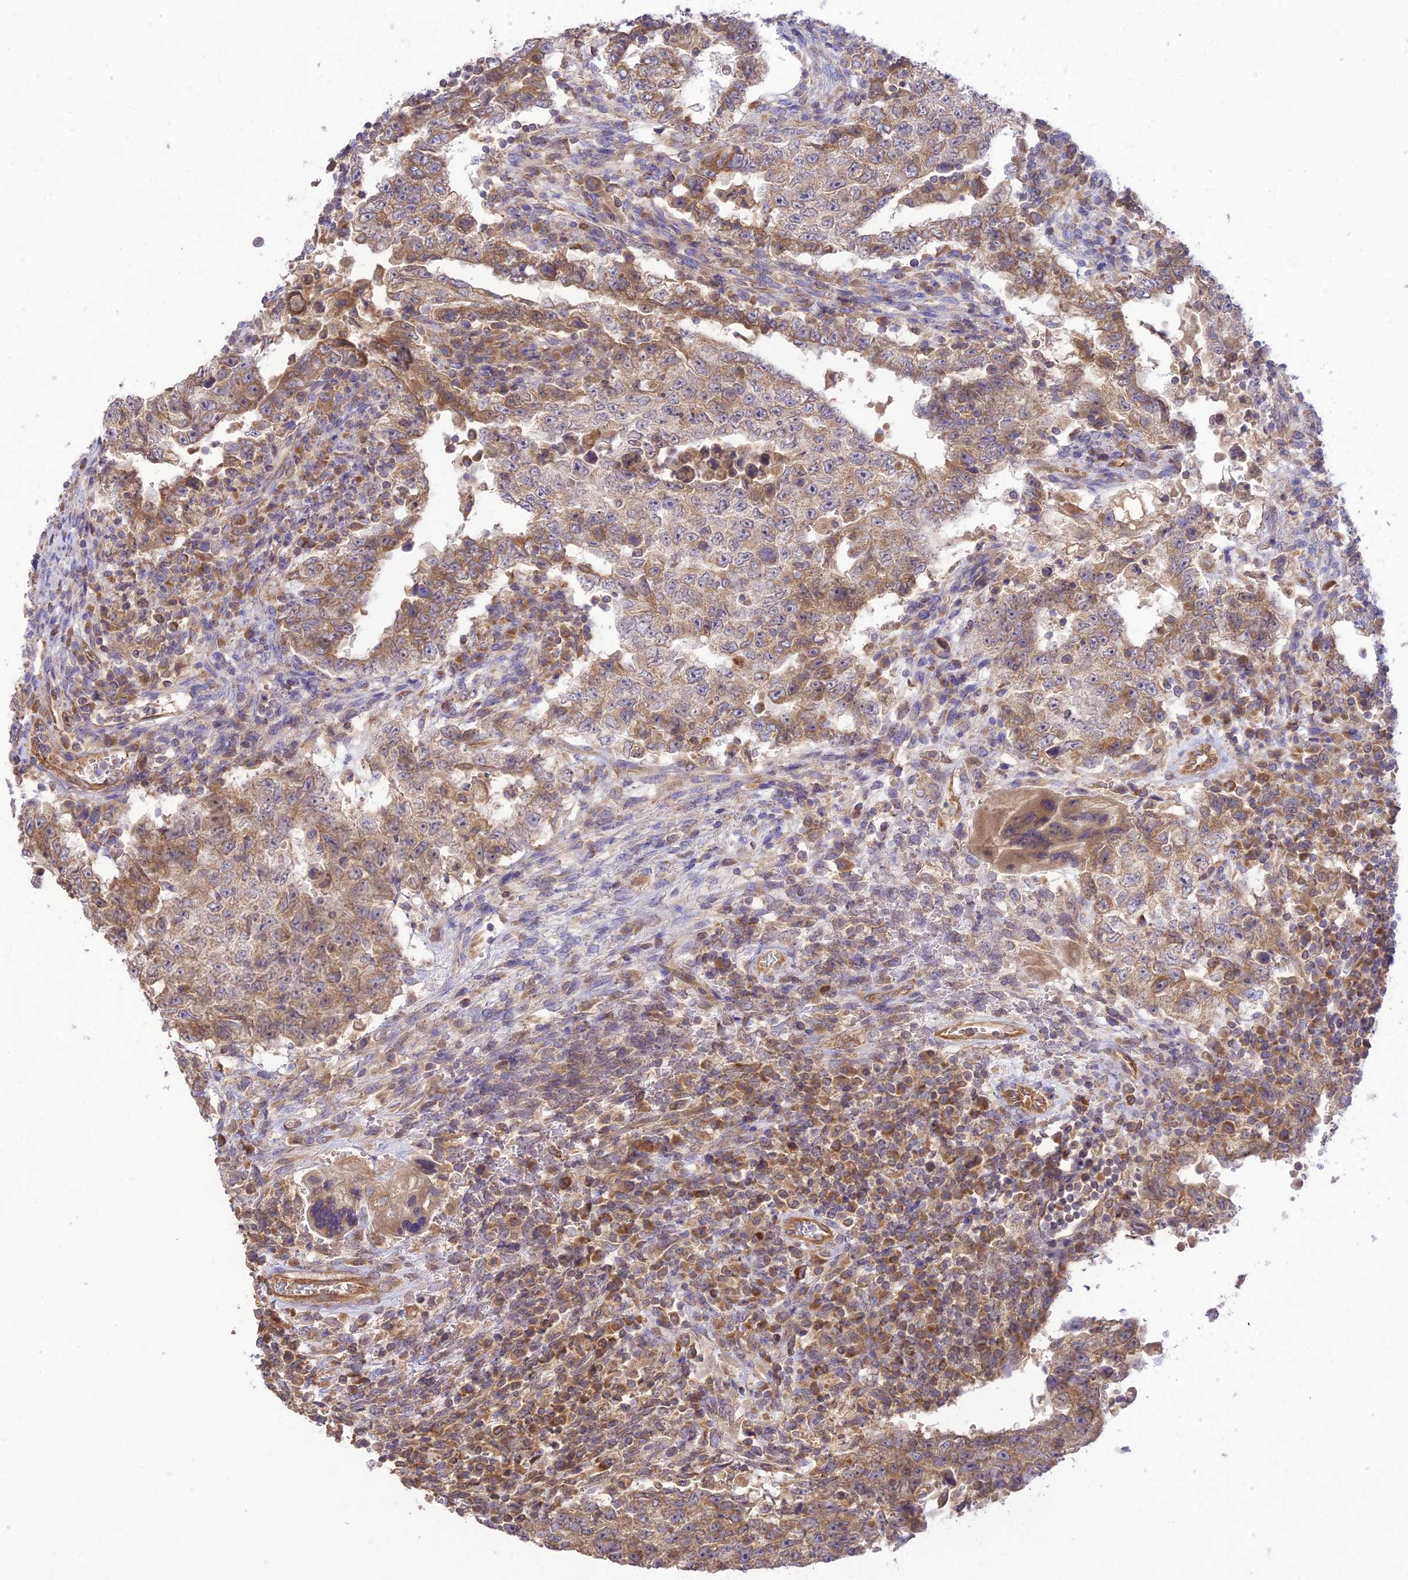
{"staining": {"intensity": "weak", "quantity": ">75%", "location": "cytoplasmic/membranous"}, "tissue": "testis cancer", "cell_type": "Tumor cells", "image_type": "cancer", "snomed": [{"axis": "morphology", "description": "Carcinoma, Embryonal, NOS"}, {"axis": "topography", "description": "Testis"}], "caption": "DAB immunohistochemical staining of human embryonal carcinoma (testis) demonstrates weak cytoplasmic/membranous protein positivity in about >75% of tumor cells.", "gene": "TMEM259", "patient": {"sex": "male", "age": 26}}